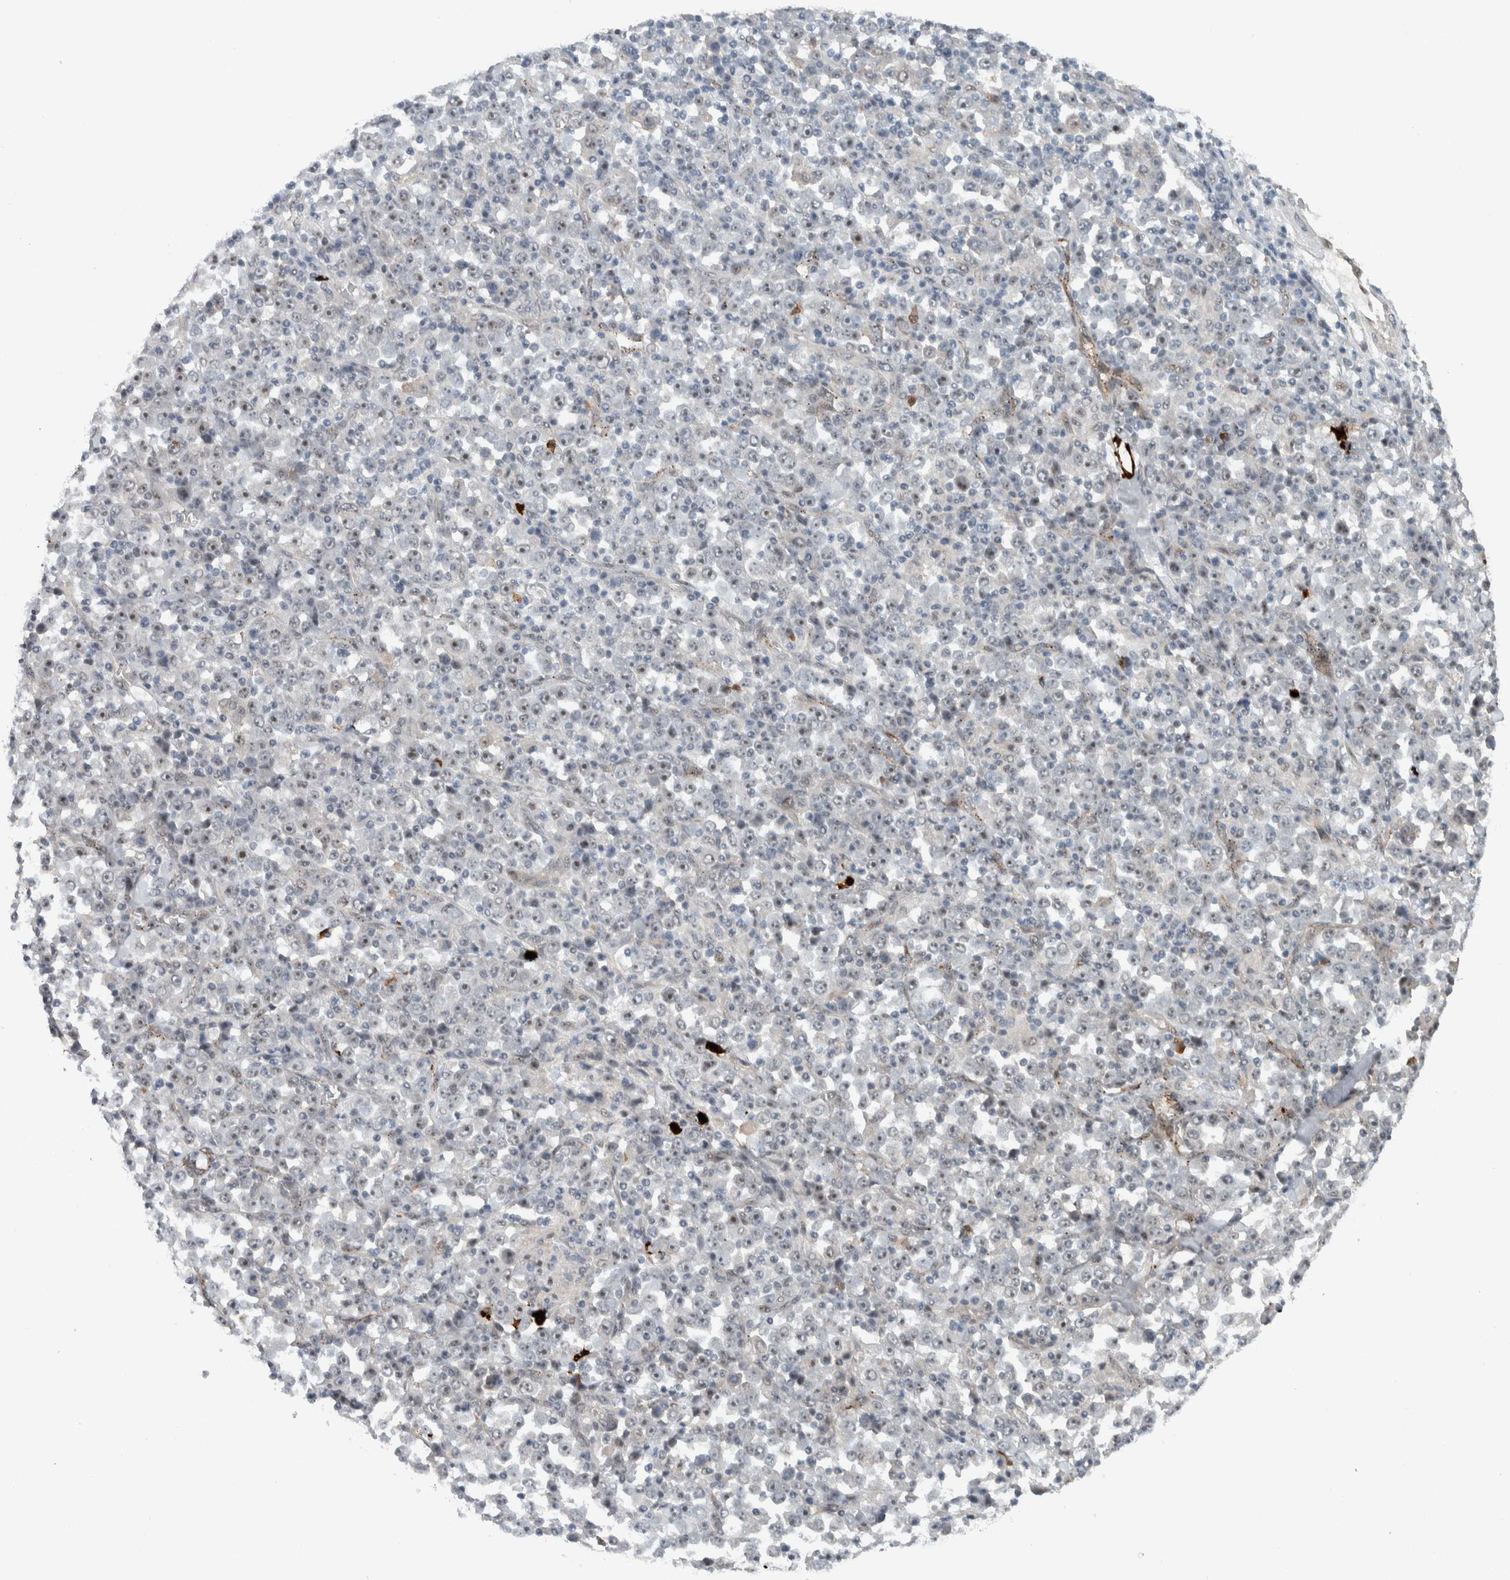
{"staining": {"intensity": "weak", "quantity": "25%-75%", "location": "nuclear"}, "tissue": "stomach cancer", "cell_type": "Tumor cells", "image_type": "cancer", "snomed": [{"axis": "morphology", "description": "Normal tissue, NOS"}, {"axis": "morphology", "description": "Adenocarcinoma, NOS"}, {"axis": "topography", "description": "Stomach, upper"}, {"axis": "topography", "description": "Stomach"}], "caption": "Stomach adenocarcinoma stained with DAB (3,3'-diaminobenzidine) immunohistochemistry demonstrates low levels of weak nuclear expression in about 25%-75% of tumor cells. (DAB (3,3'-diaminobenzidine) IHC, brown staining for protein, blue staining for nuclei).", "gene": "ZFP91", "patient": {"sex": "male", "age": 59}}